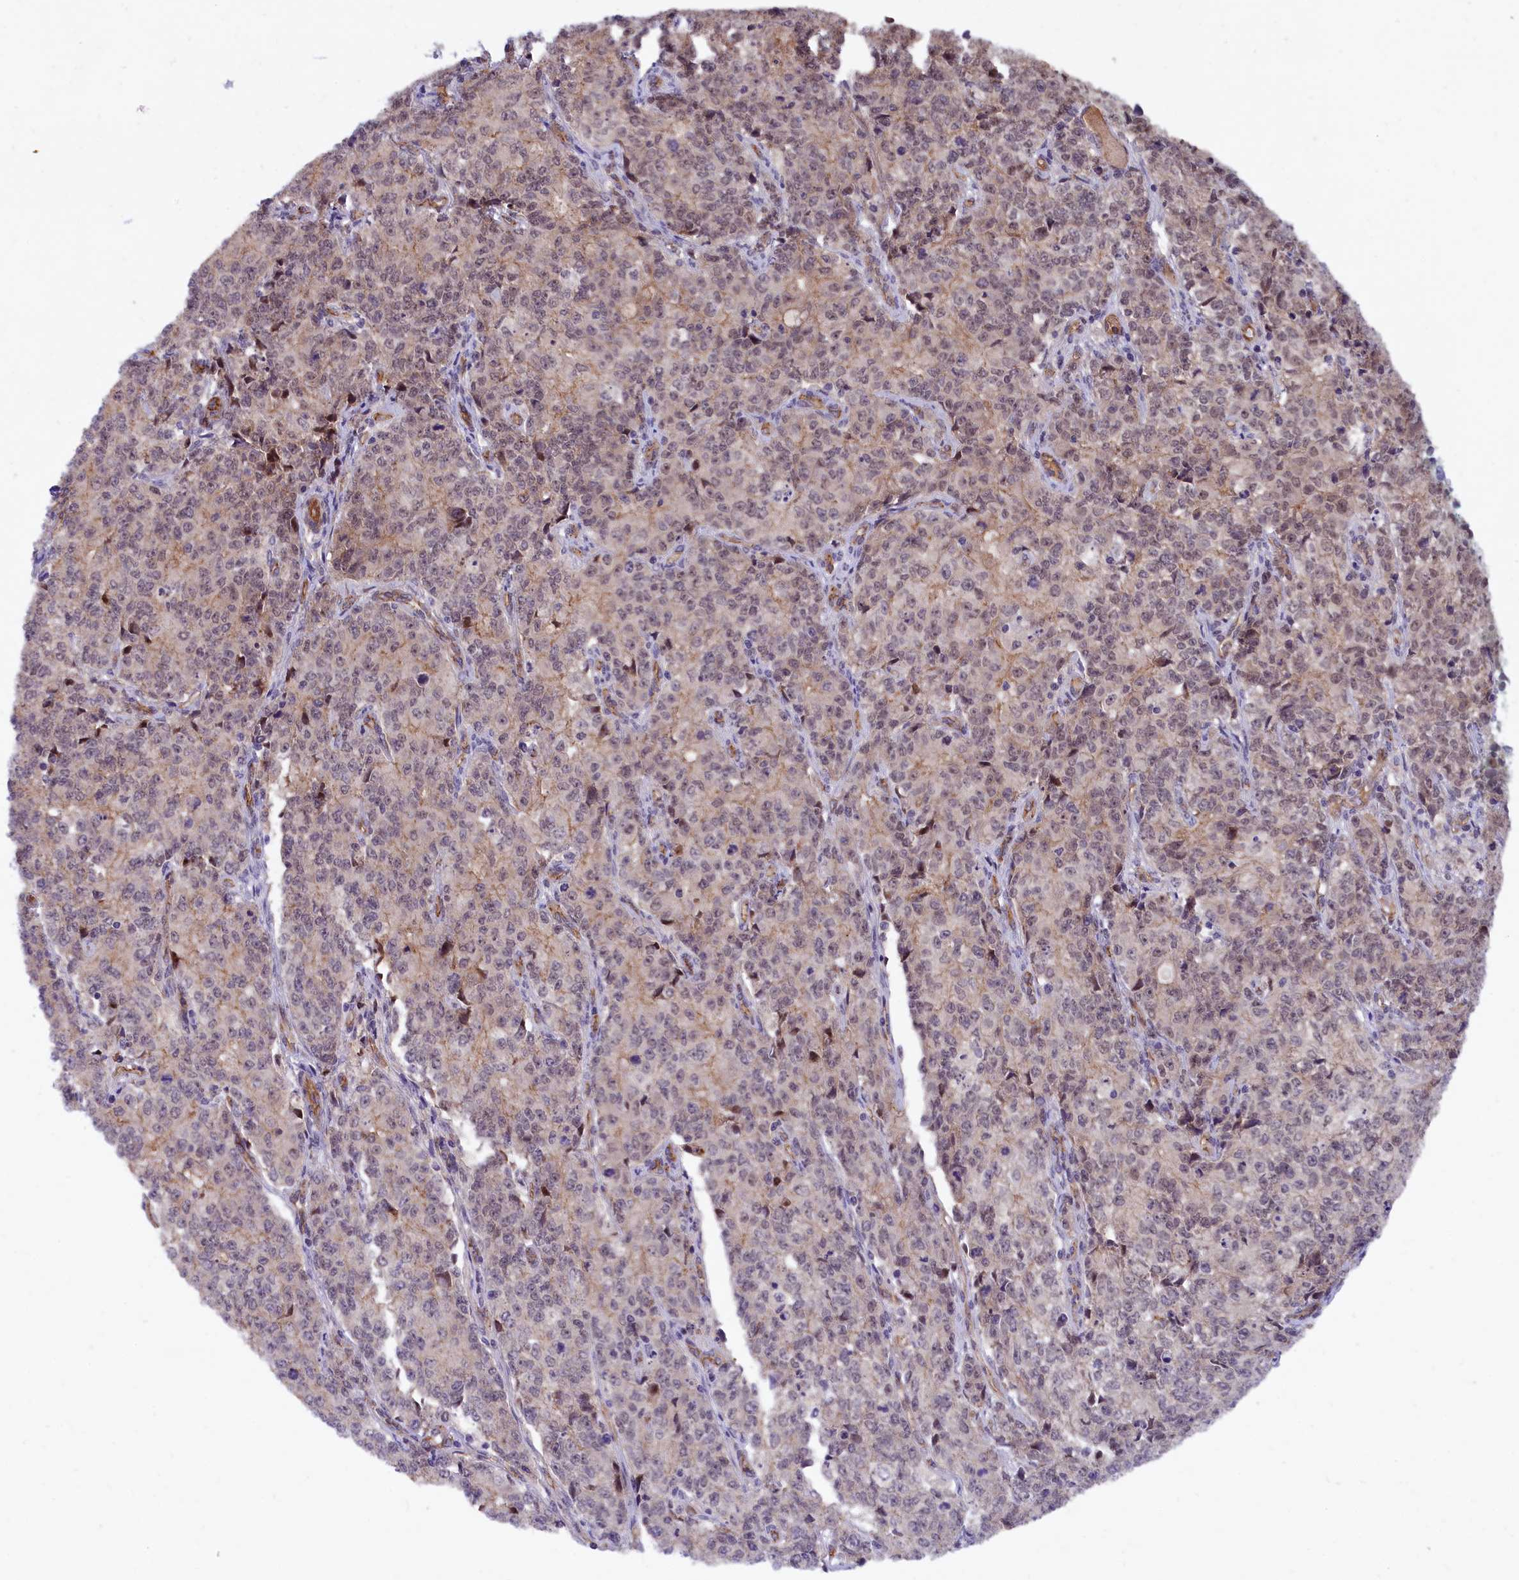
{"staining": {"intensity": "negative", "quantity": "none", "location": "none"}, "tissue": "endometrial cancer", "cell_type": "Tumor cells", "image_type": "cancer", "snomed": [{"axis": "morphology", "description": "Adenocarcinoma, NOS"}, {"axis": "topography", "description": "Endometrium"}], "caption": "This is a image of immunohistochemistry staining of endometrial adenocarcinoma, which shows no staining in tumor cells.", "gene": "ARL14EP", "patient": {"sex": "female", "age": 50}}